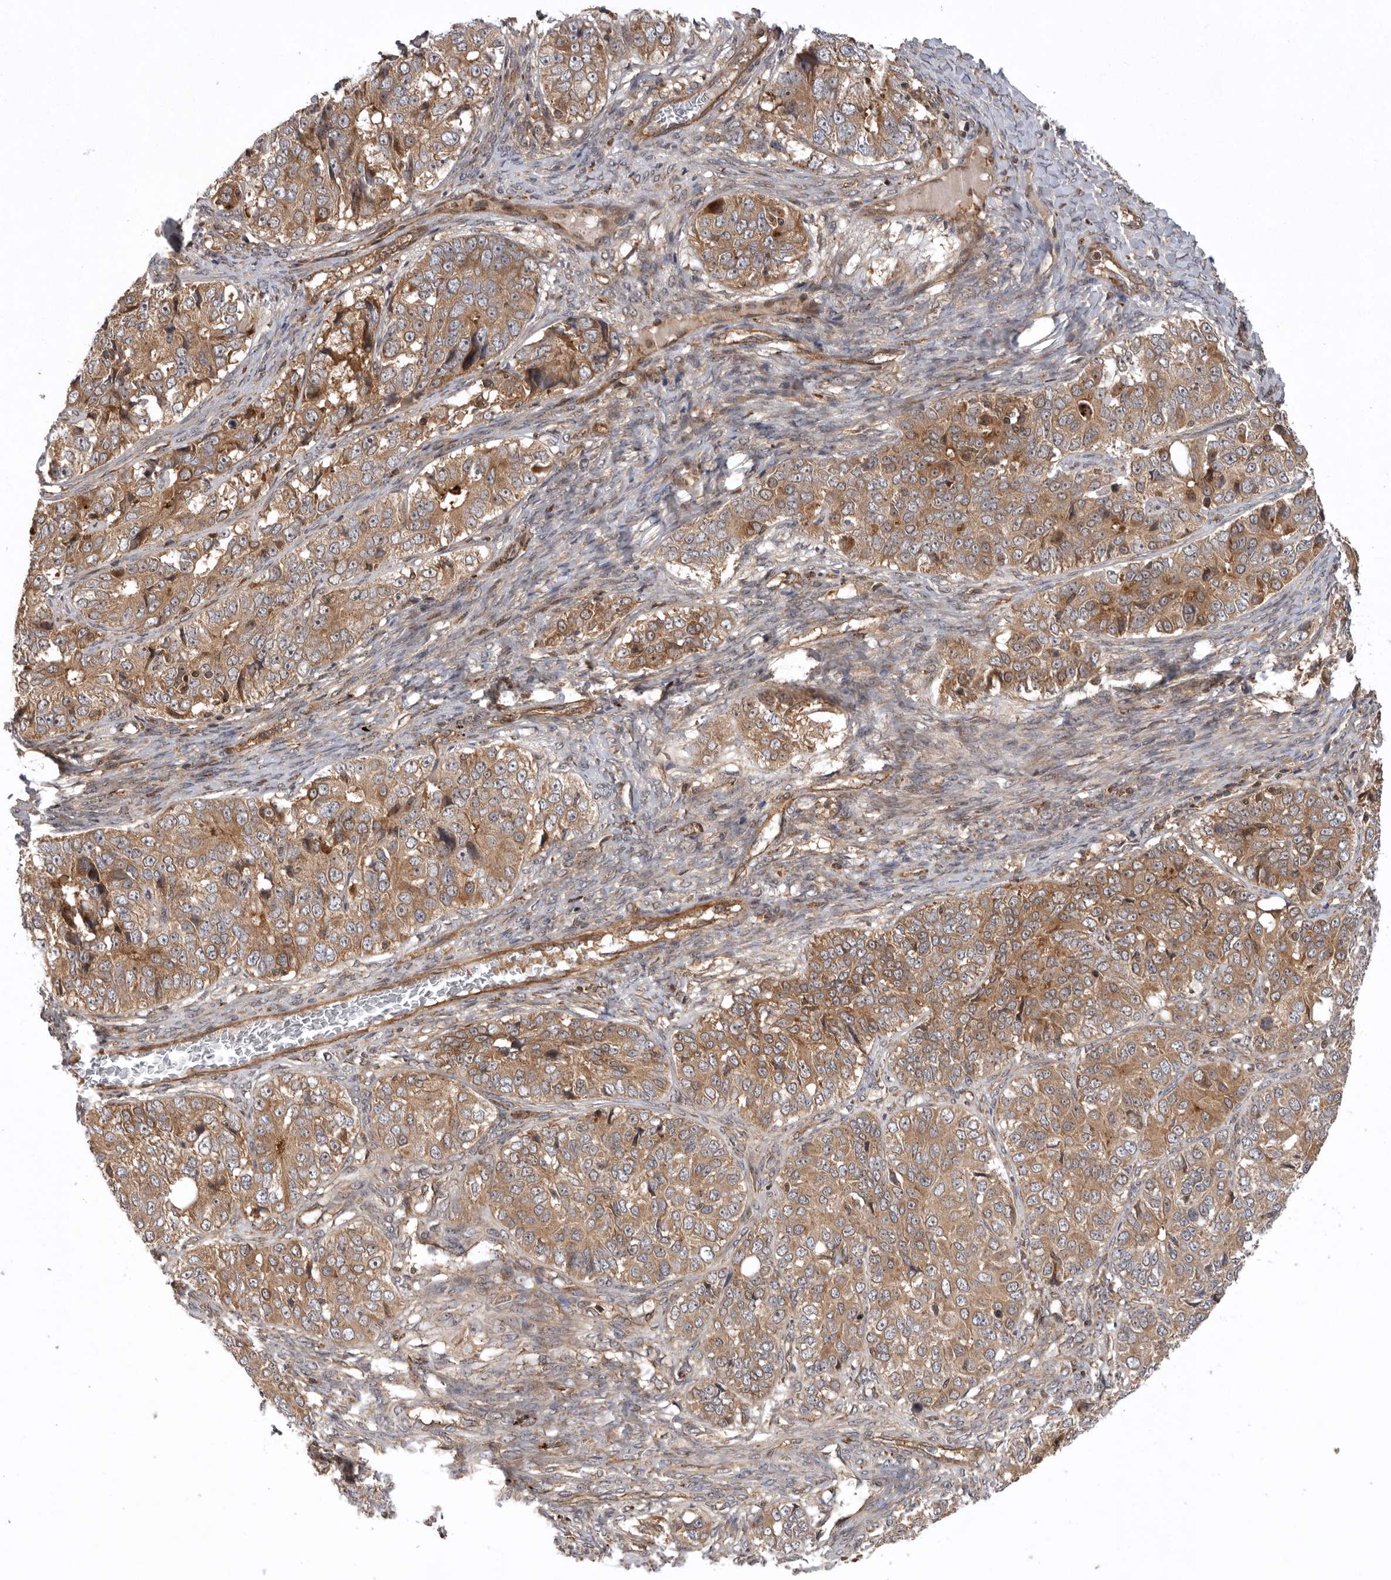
{"staining": {"intensity": "moderate", "quantity": ">75%", "location": "cytoplasmic/membranous"}, "tissue": "ovarian cancer", "cell_type": "Tumor cells", "image_type": "cancer", "snomed": [{"axis": "morphology", "description": "Carcinoma, endometroid"}, {"axis": "topography", "description": "Ovary"}], "caption": "This is an image of immunohistochemistry staining of ovarian cancer (endometroid carcinoma), which shows moderate staining in the cytoplasmic/membranous of tumor cells.", "gene": "DHDDS", "patient": {"sex": "female", "age": 51}}